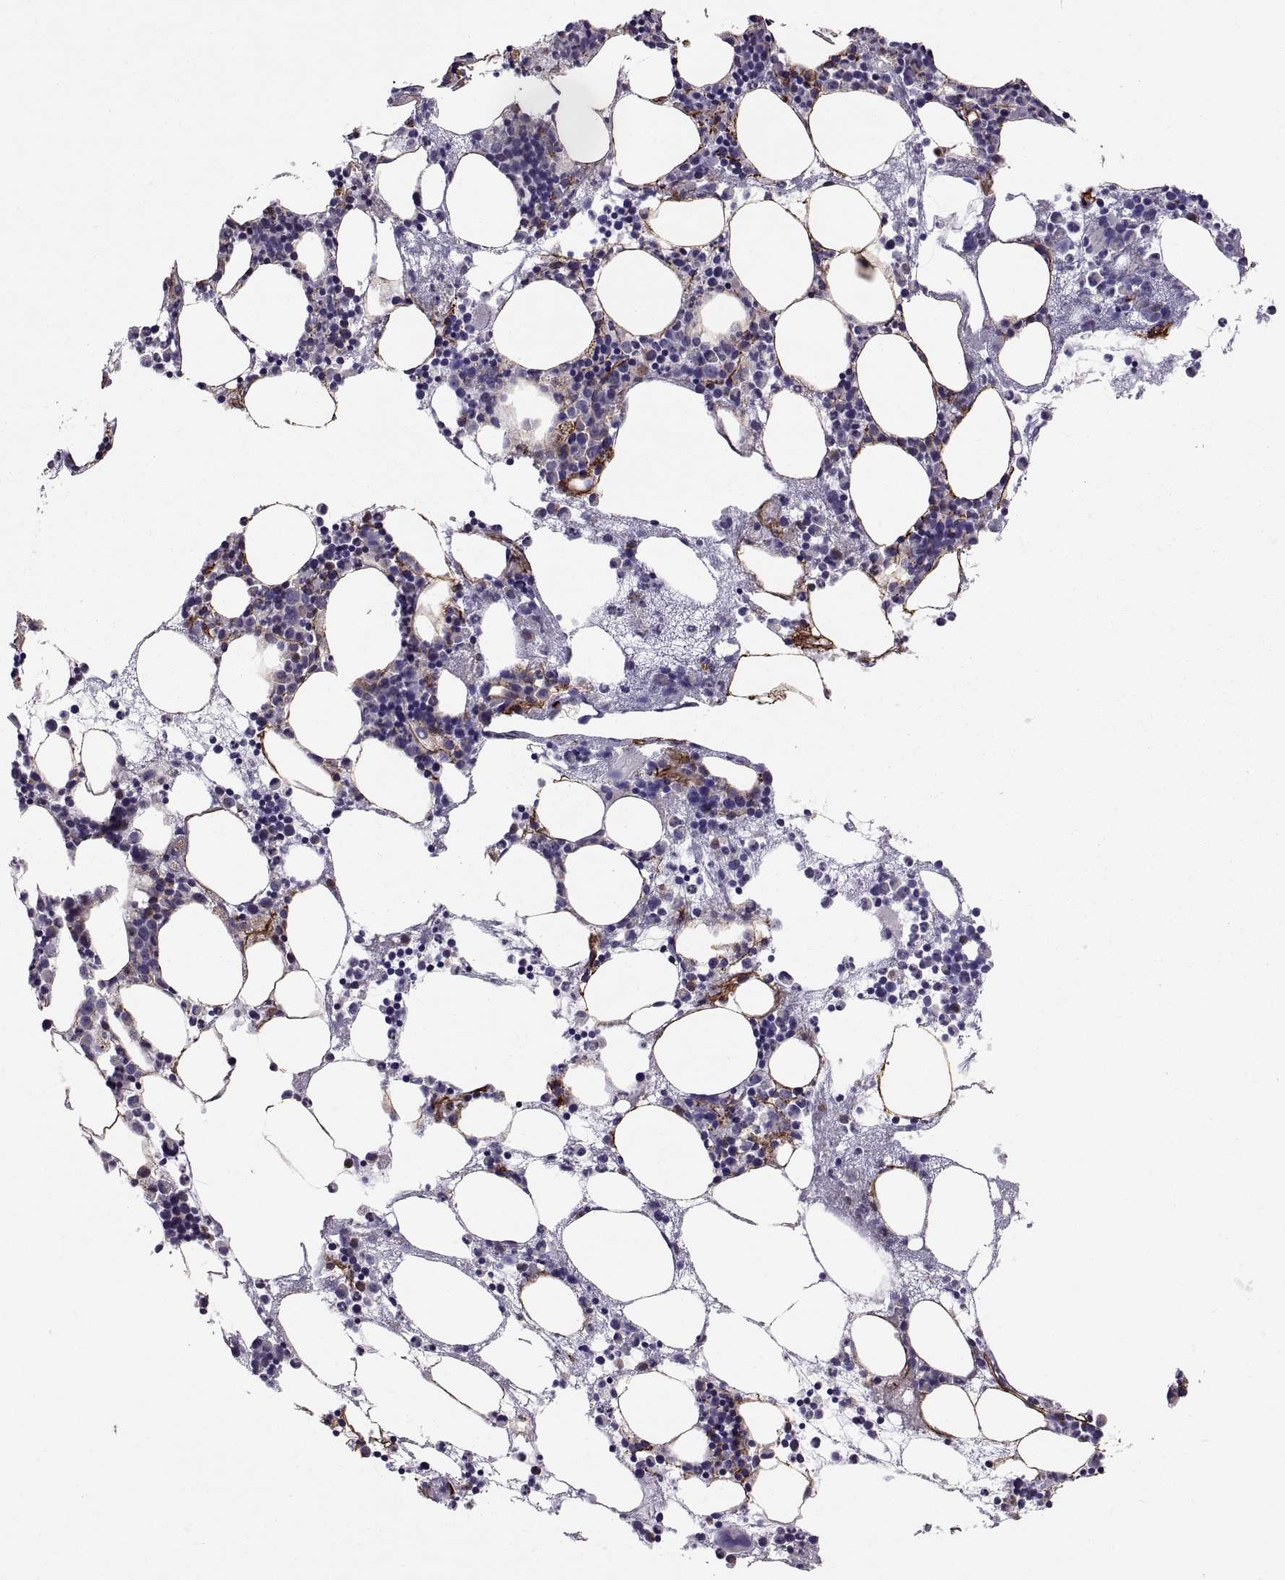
{"staining": {"intensity": "strong", "quantity": "<25%", "location": "cytoplasmic/membranous"}, "tissue": "bone marrow", "cell_type": "Hematopoietic cells", "image_type": "normal", "snomed": [{"axis": "morphology", "description": "Normal tissue, NOS"}, {"axis": "topography", "description": "Bone marrow"}], "caption": "This photomicrograph displays immunohistochemistry staining of normal bone marrow, with medium strong cytoplasmic/membranous expression in about <25% of hematopoietic cells.", "gene": "EMILIN2", "patient": {"sex": "male", "age": 54}}